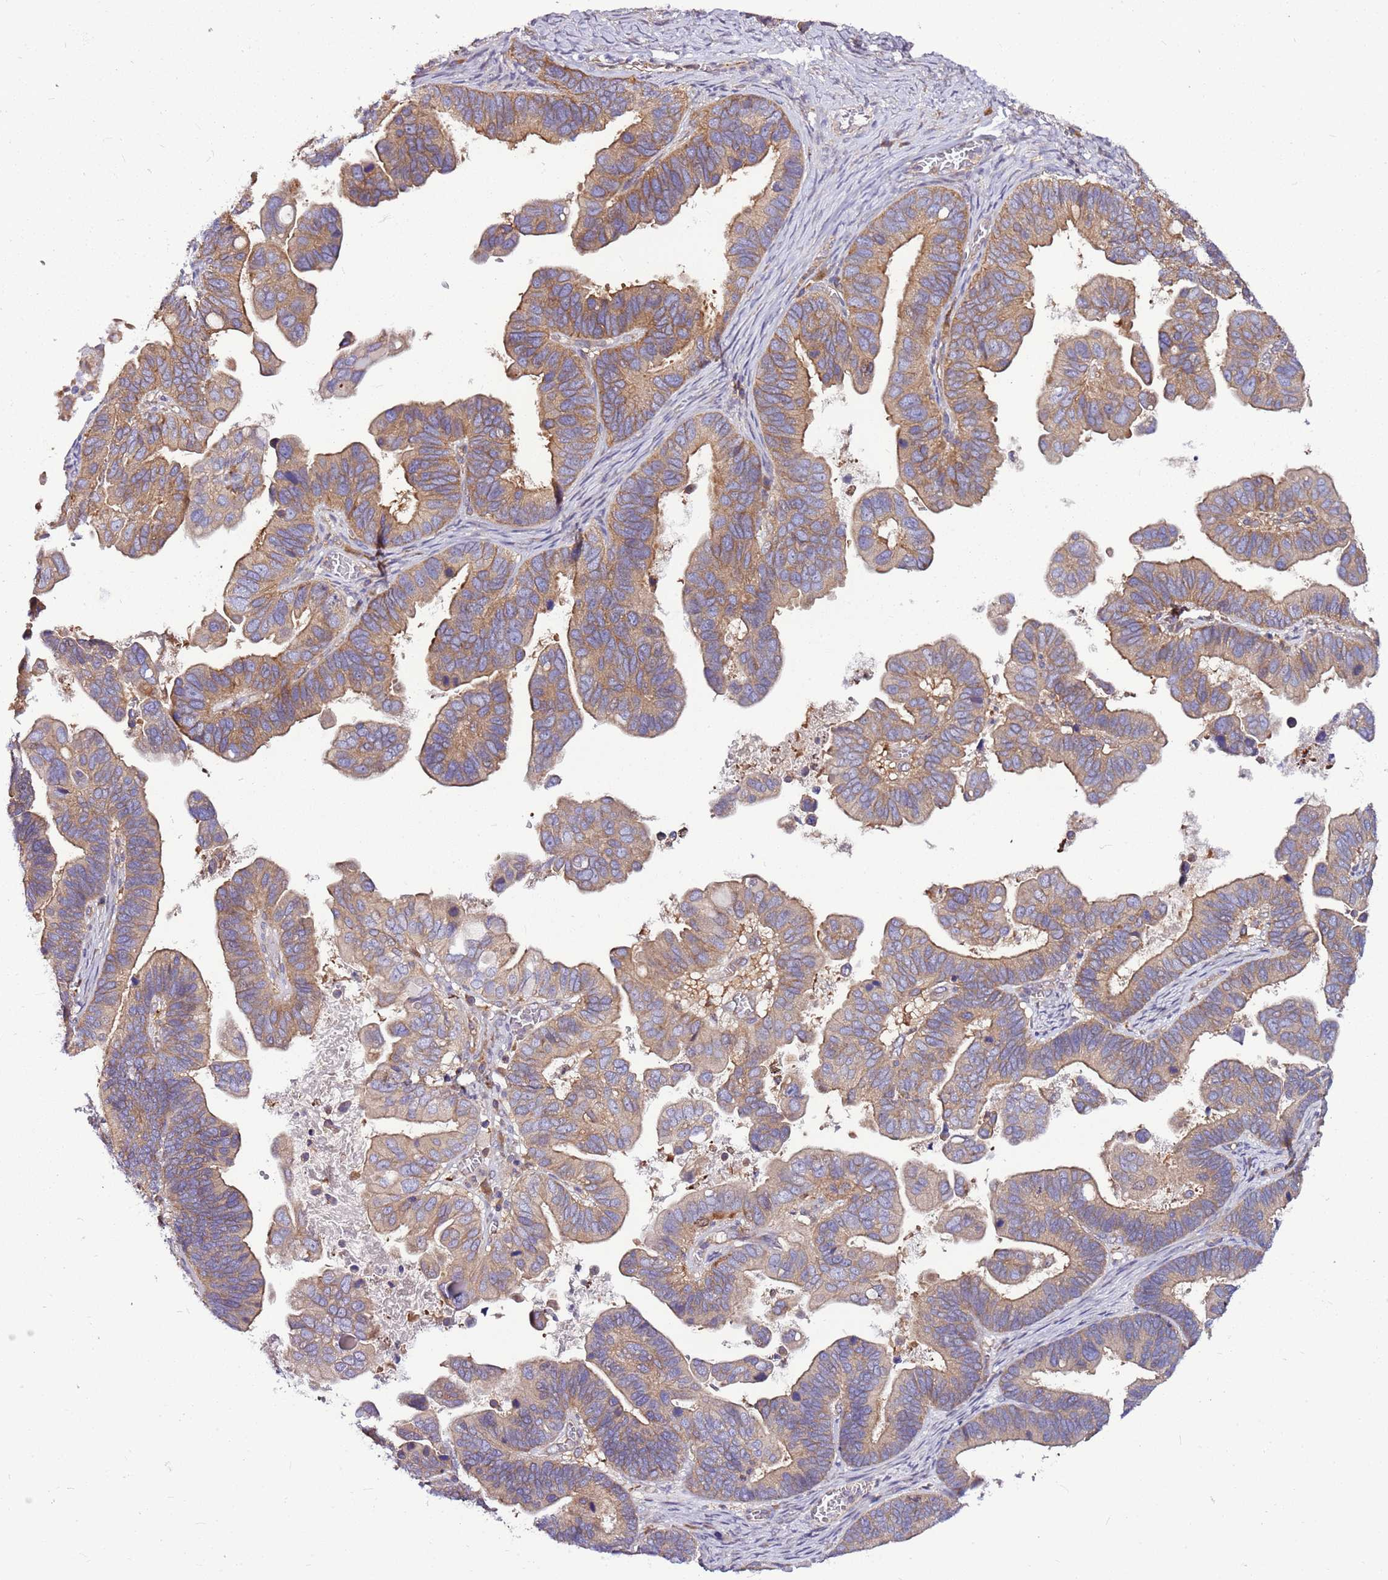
{"staining": {"intensity": "moderate", "quantity": "25%-75%", "location": "cytoplasmic/membranous"}, "tissue": "ovarian cancer", "cell_type": "Tumor cells", "image_type": "cancer", "snomed": [{"axis": "morphology", "description": "Cystadenocarcinoma, serous, NOS"}, {"axis": "topography", "description": "Ovary"}], "caption": "Immunohistochemical staining of human ovarian serous cystadenocarcinoma shows moderate cytoplasmic/membranous protein staining in approximately 25%-75% of tumor cells. The protein of interest is shown in brown color, while the nuclei are stained blue.", "gene": "ATXN2L", "patient": {"sex": "female", "age": 56}}